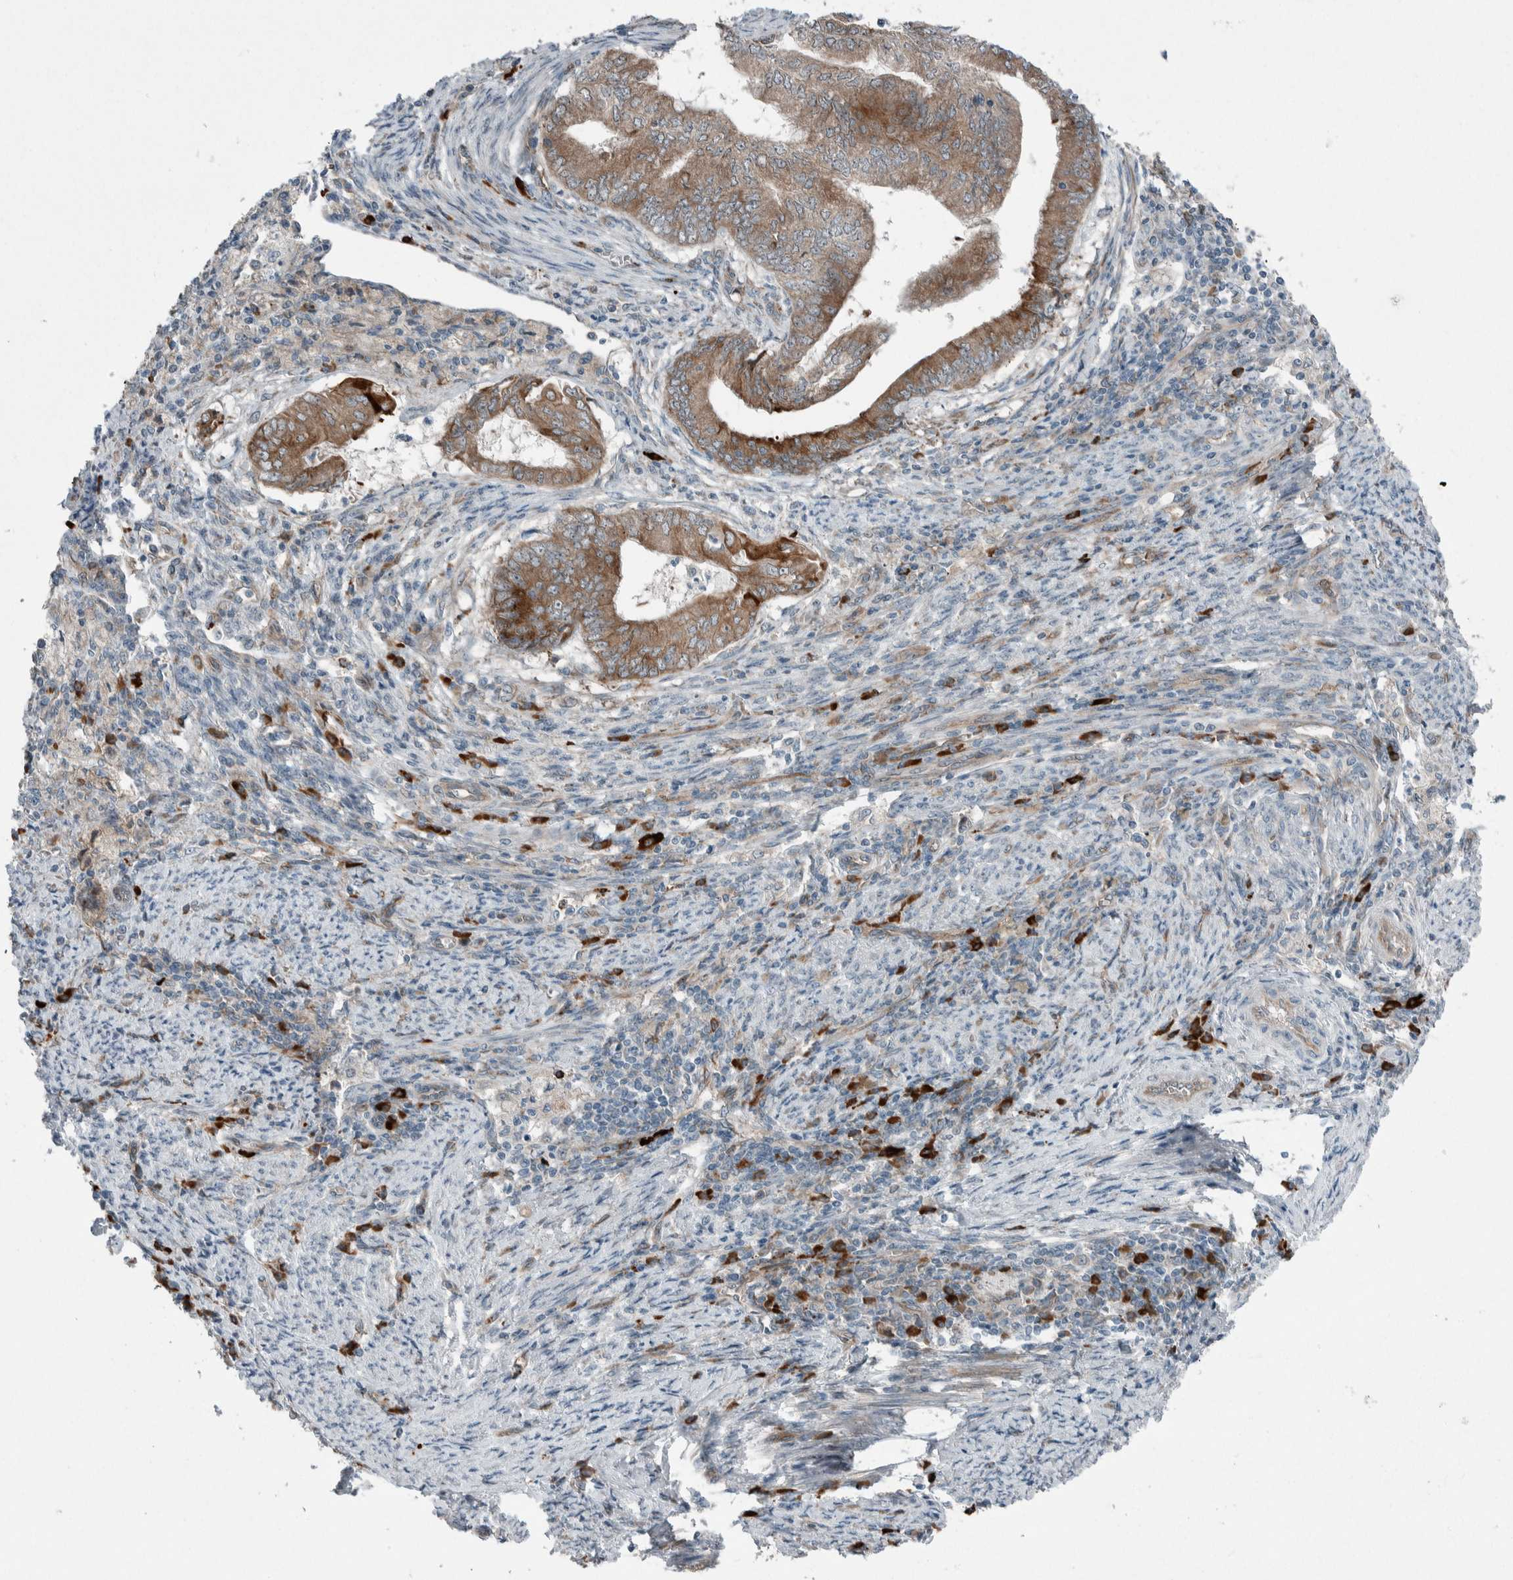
{"staining": {"intensity": "moderate", "quantity": ">75%", "location": "cytoplasmic/membranous"}, "tissue": "endometrial cancer", "cell_type": "Tumor cells", "image_type": "cancer", "snomed": [{"axis": "morphology", "description": "Polyp, NOS"}, {"axis": "morphology", "description": "Adenocarcinoma, NOS"}, {"axis": "morphology", "description": "Adenoma, NOS"}, {"axis": "topography", "description": "Endometrium"}], "caption": "Endometrial cancer (polyp) stained for a protein demonstrates moderate cytoplasmic/membranous positivity in tumor cells. Nuclei are stained in blue.", "gene": "USP25", "patient": {"sex": "female", "age": 79}}